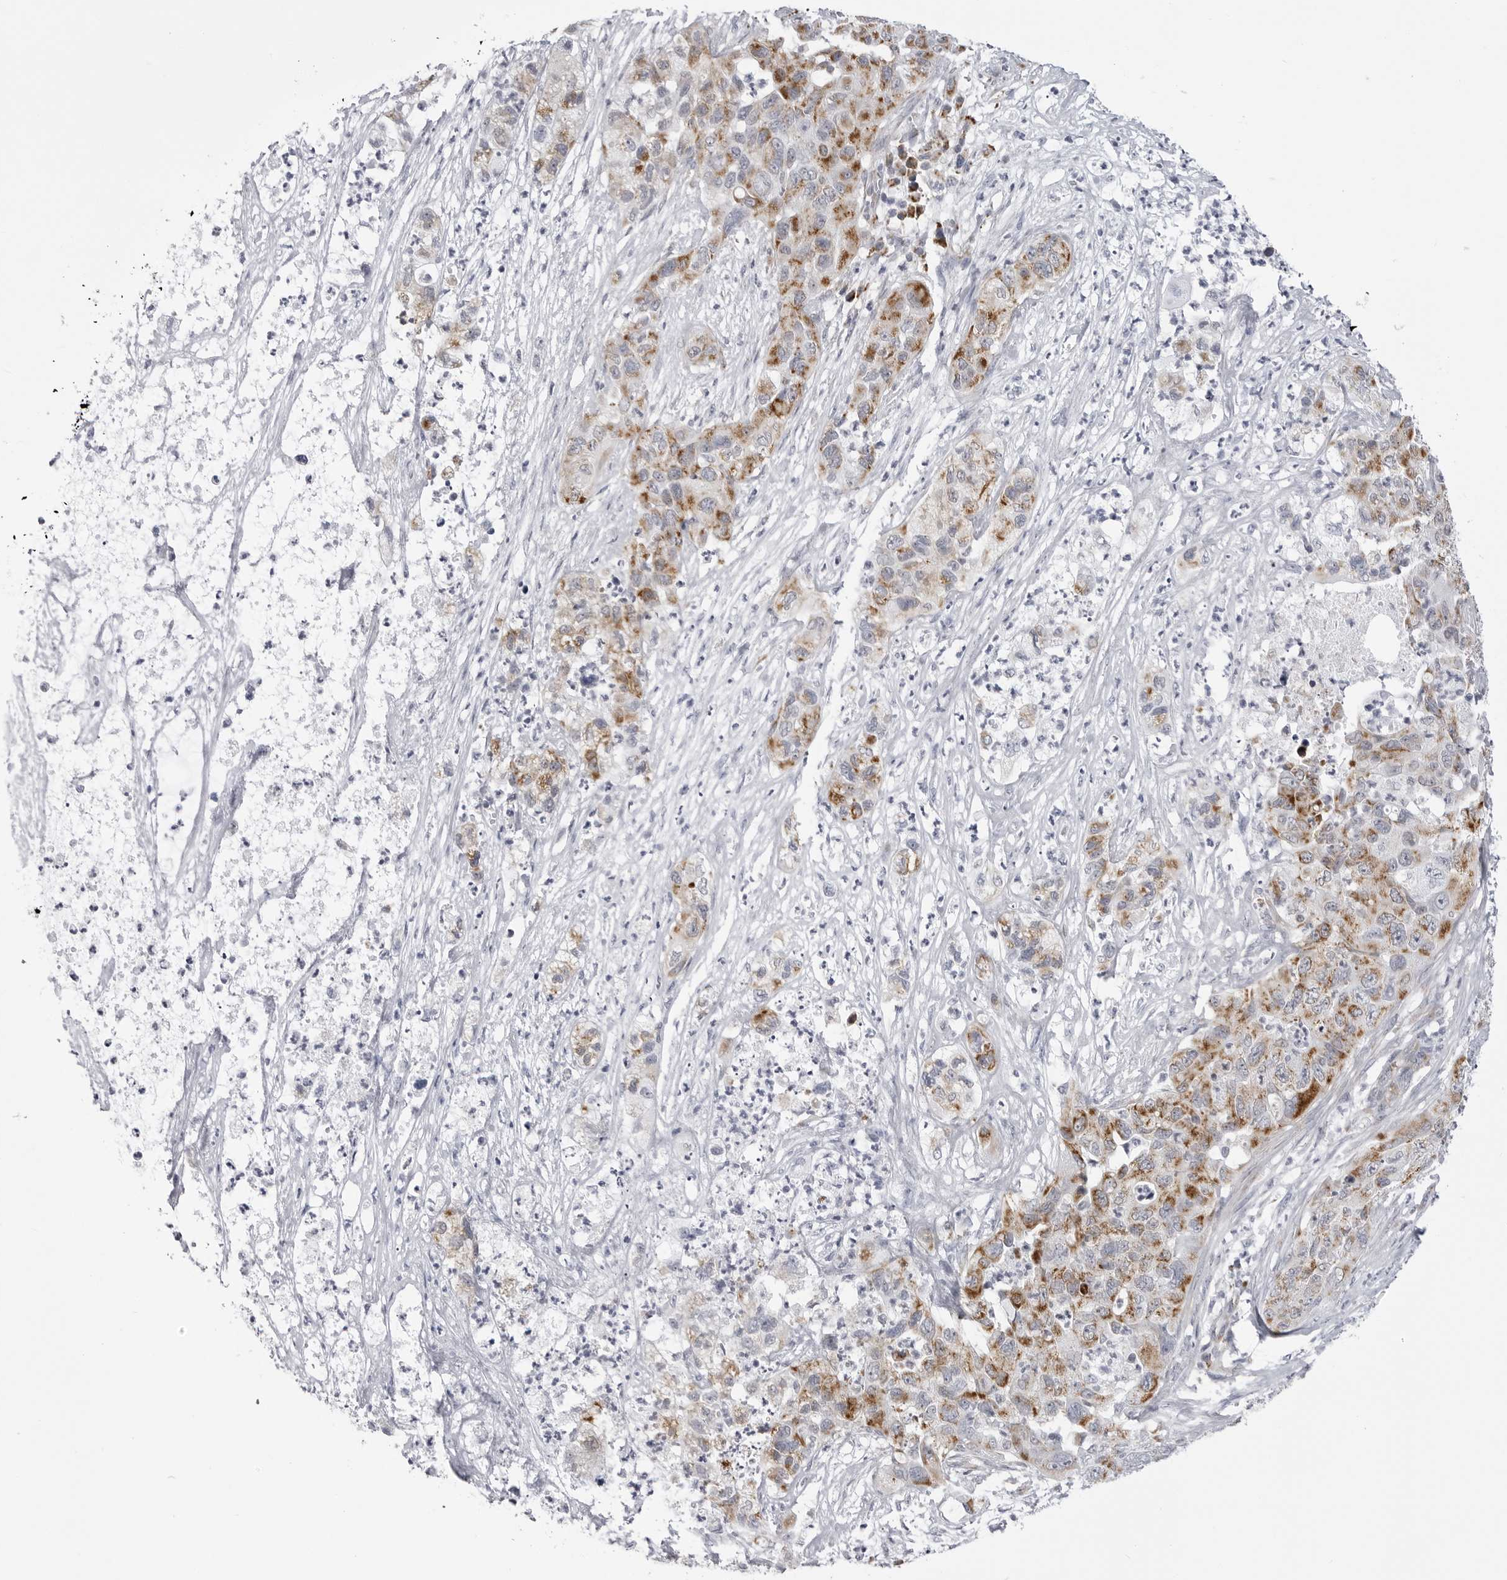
{"staining": {"intensity": "moderate", "quantity": ">75%", "location": "cytoplasmic/membranous"}, "tissue": "pancreatic cancer", "cell_type": "Tumor cells", "image_type": "cancer", "snomed": [{"axis": "morphology", "description": "Adenocarcinoma, NOS"}, {"axis": "topography", "description": "Pancreas"}], "caption": "Protein staining displays moderate cytoplasmic/membranous staining in about >75% of tumor cells in pancreatic adenocarcinoma. The staining is performed using DAB brown chromogen to label protein expression. The nuclei are counter-stained blue using hematoxylin.", "gene": "FH", "patient": {"sex": "female", "age": 78}}